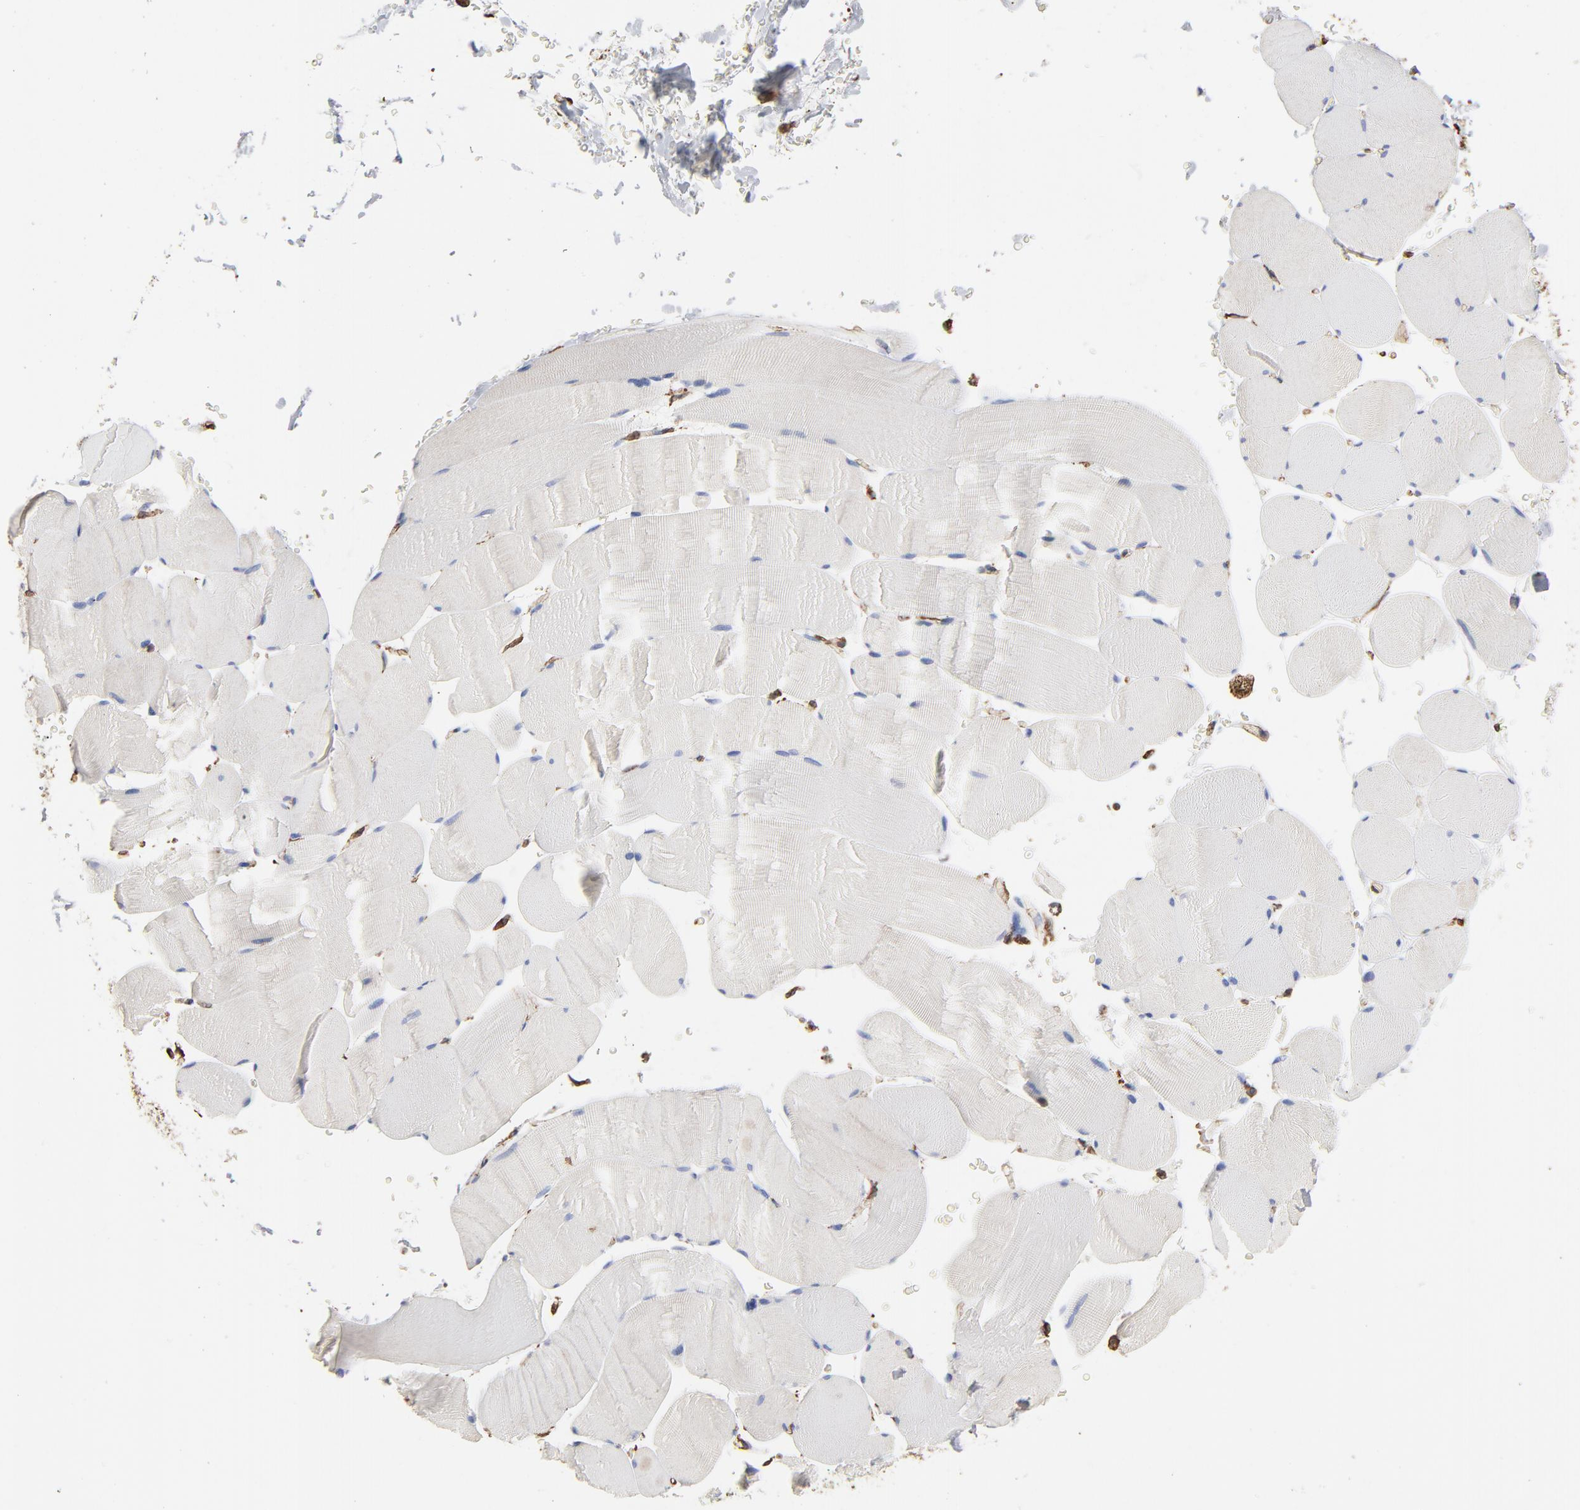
{"staining": {"intensity": "negative", "quantity": "none", "location": "none"}, "tissue": "skeletal muscle", "cell_type": "Myocytes", "image_type": "normal", "snomed": [{"axis": "morphology", "description": "Normal tissue, NOS"}, {"axis": "topography", "description": "Skeletal muscle"}], "caption": "This micrograph is of normal skeletal muscle stained with IHC to label a protein in brown with the nuclei are counter-stained blue. There is no expression in myocytes. The staining is performed using DAB (3,3'-diaminobenzidine) brown chromogen with nuclei counter-stained in using hematoxylin.", "gene": "PDIA3", "patient": {"sex": "male", "age": 62}}